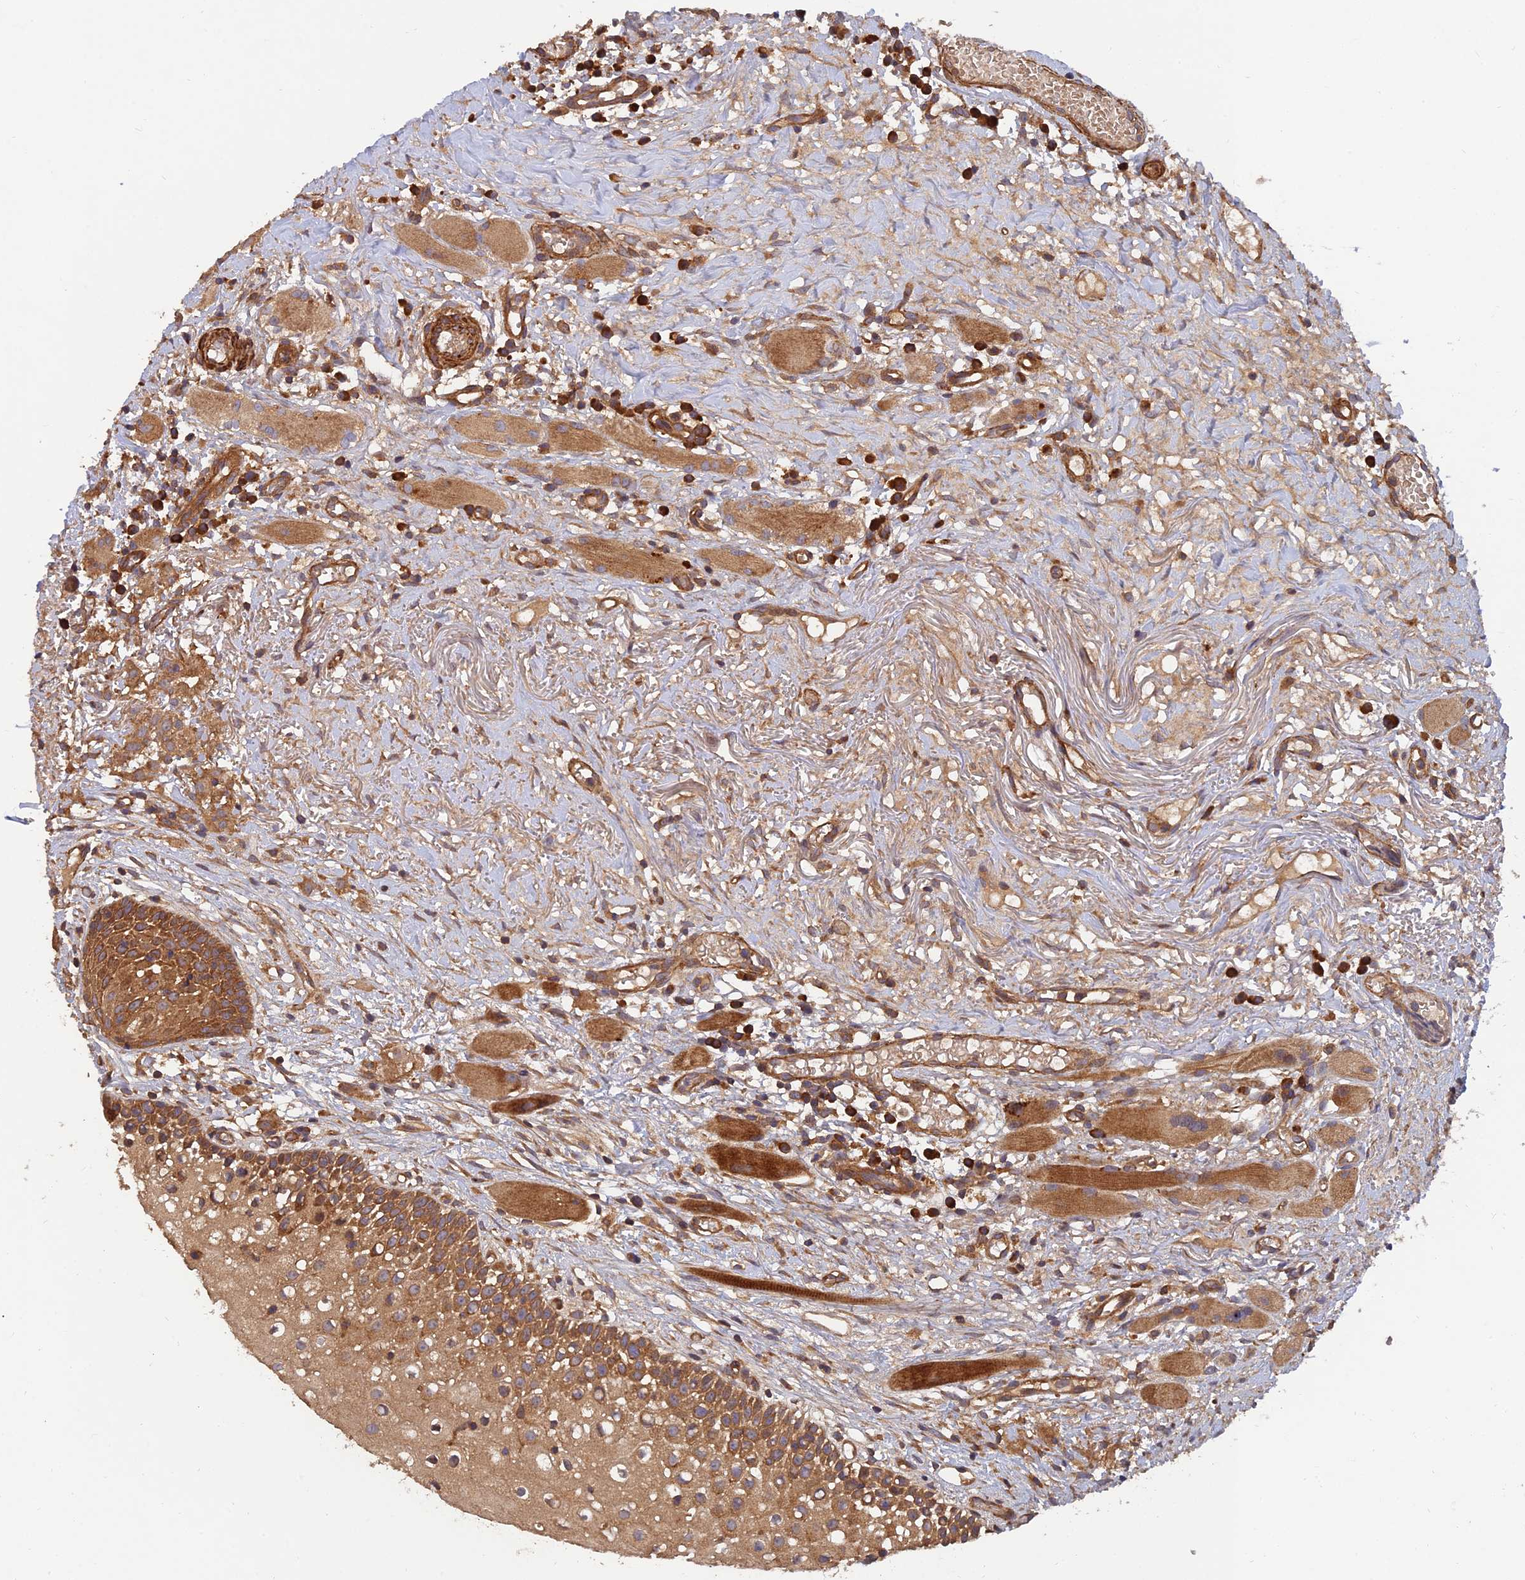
{"staining": {"intensity": "moderate", "quantity": ">75%", "location": "cytoplasmic/membranous"}, "tissue": "oral mucosa", "cell_type": "Squamous epithelial cells", "image_type": "normal", "snomed": [{"axis": "morphology", "description": "Normal tissue, NOS"}, {"axis": "topography", "description": "Oral tissue"}], "caption": "Moderate cytoplasmic/membranous staining for a protein is identified in about >75% of squamous epithelial cells of normal oral mucosa using immunohistochemistry (IHC).", "gene": "RELCH", "patient": {"sex": "female", "age": 69}}